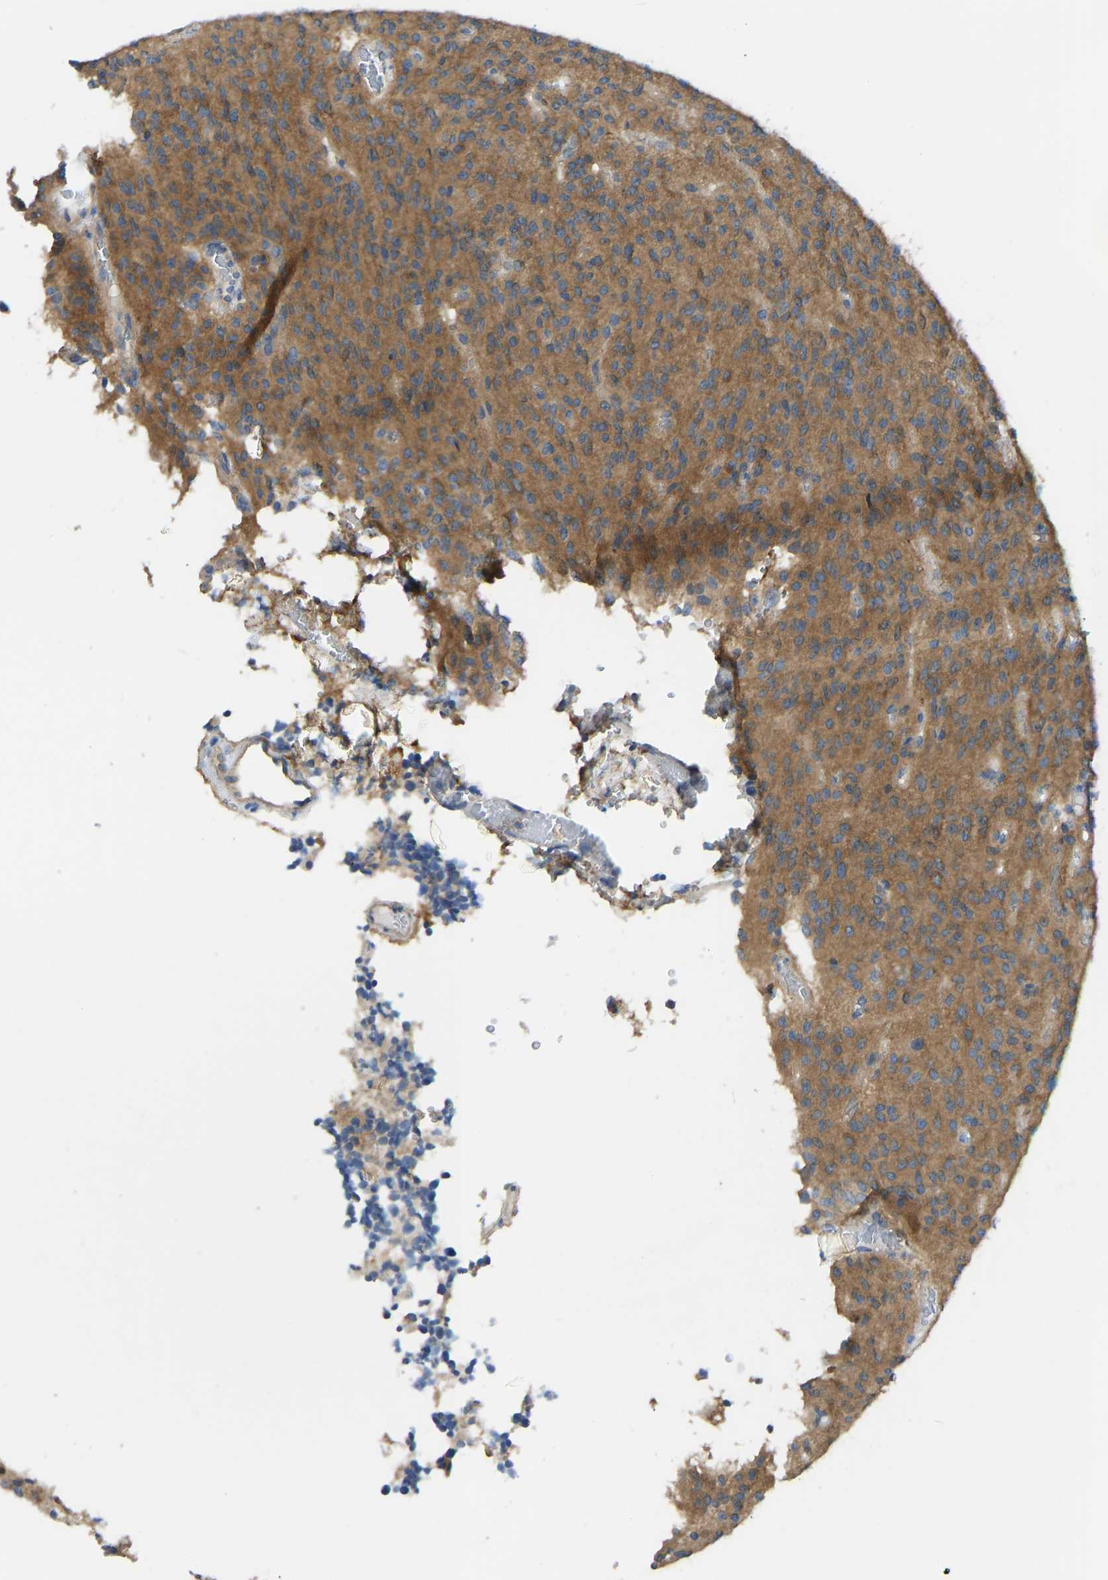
{"staining": {"intensity": "moderate", "quantity": ">75%", "location": "cytoplasmic/membranous"}, "tissue": "glioma", "cell_type": "Tumor cells", "image_type": "cancer", "snomed": [{"axis": "morphology", "description": "Glioma, malignant, High grade"}, {"axis": "topography", "description": "Brain"}], "caption": "High-grade glioma (malignant) stained for a protein reveals moderate cytoplasmic/membranous positivity in tumor cells. (IHC, brightfield microscopy, high magnification).", "gene": "PPP3CA", "patient": {"sex": "male", "age": 34}}